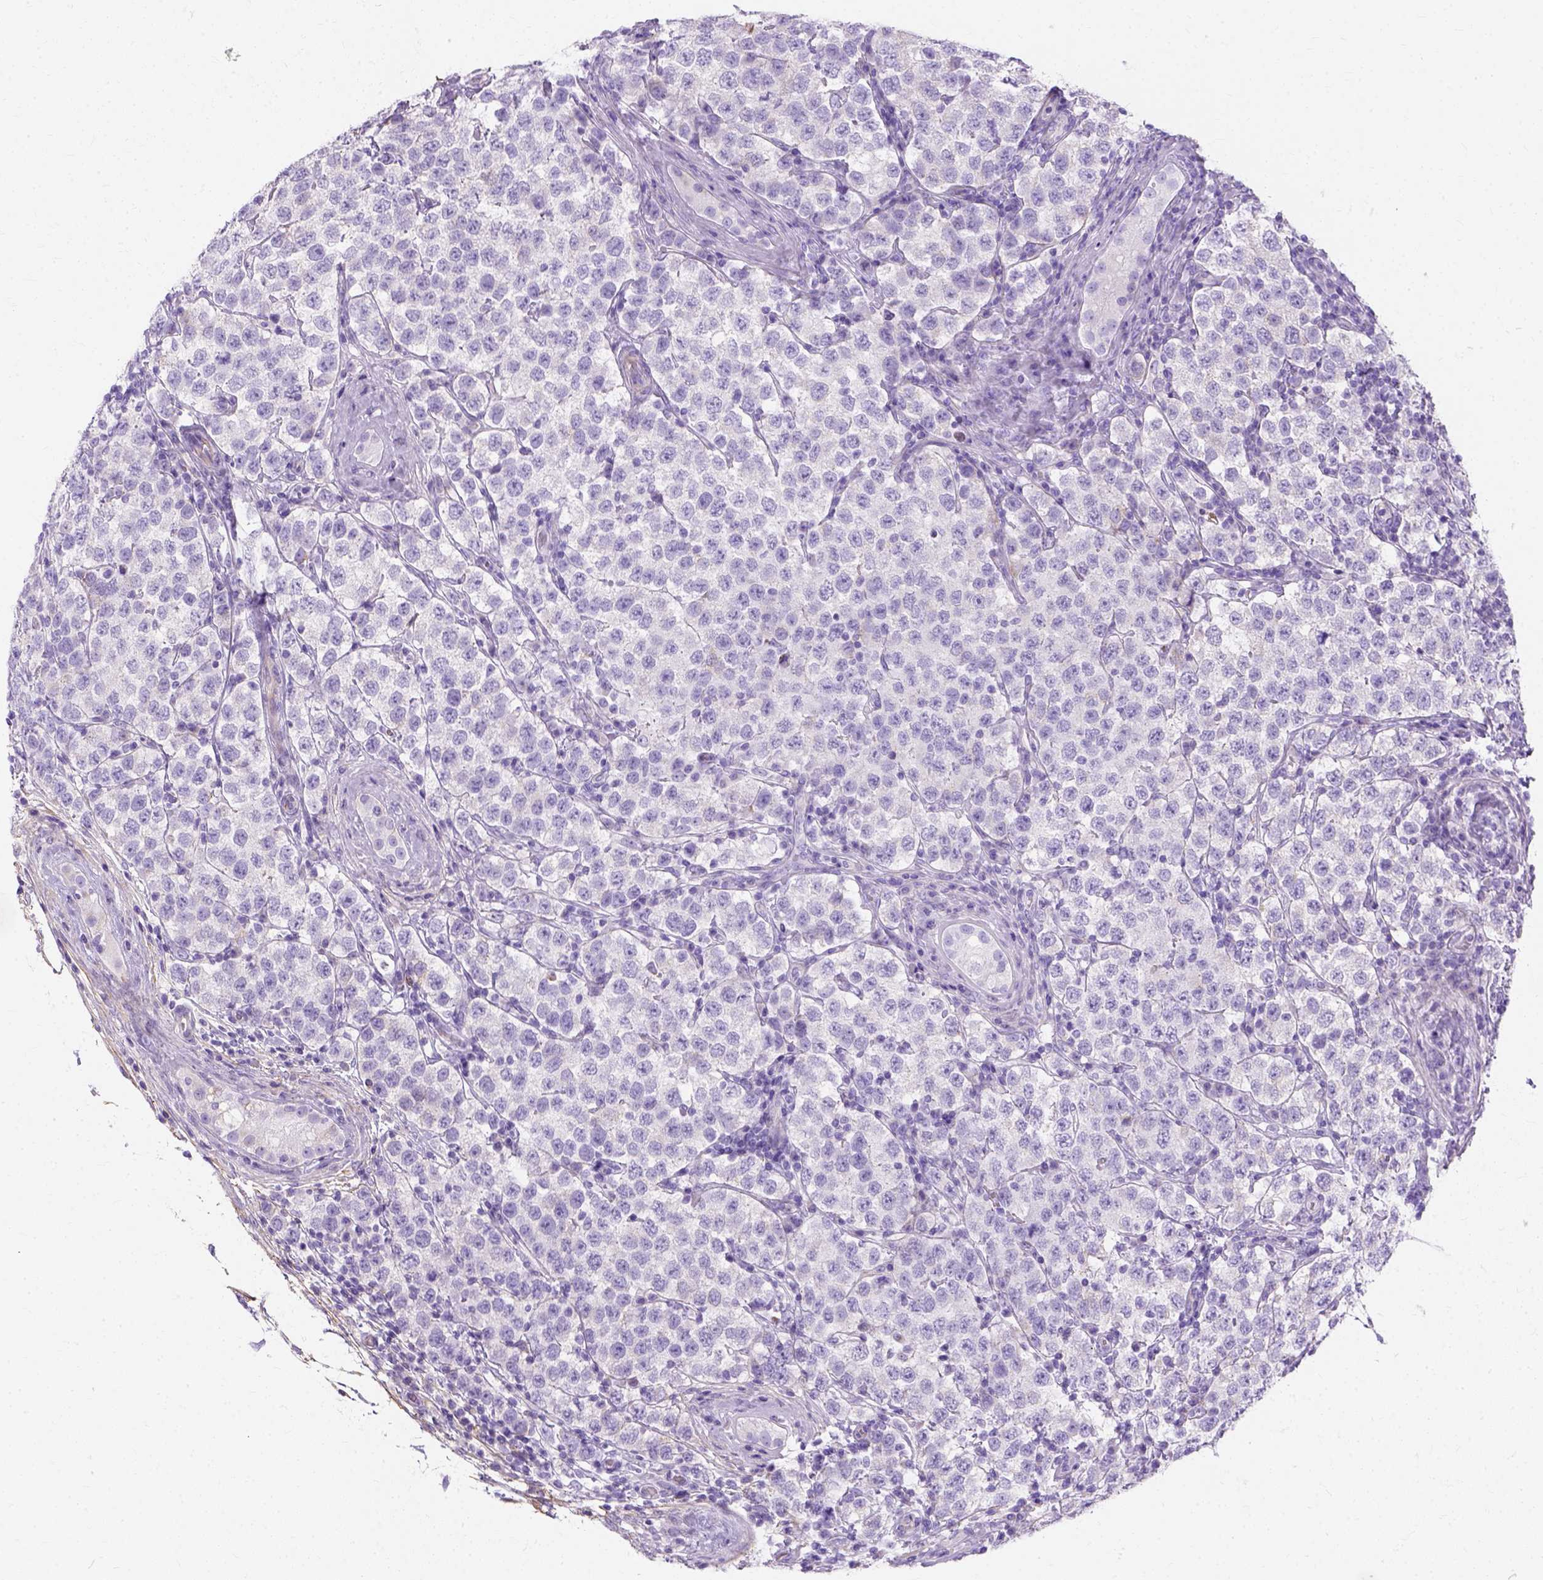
{"staining": {"intensity": "negative", "quantity": "none", "location": "none"}, "tissue": "testis cancer", "cell_type": "Tumor cells", "image_type": "cancer", "snomed": [{"axis": "morphology", "description": "Seminoma, NOS"}, {"axis": "topography", "description": "Testis"}], "caption": "Immunohistochemistry micrograph of human testis cancer (seminoma) stained for a protein (brown), which shows no staining in tumor cells.", "gene": "MYH15", "patient": {"sex": "male", "age": 34}}